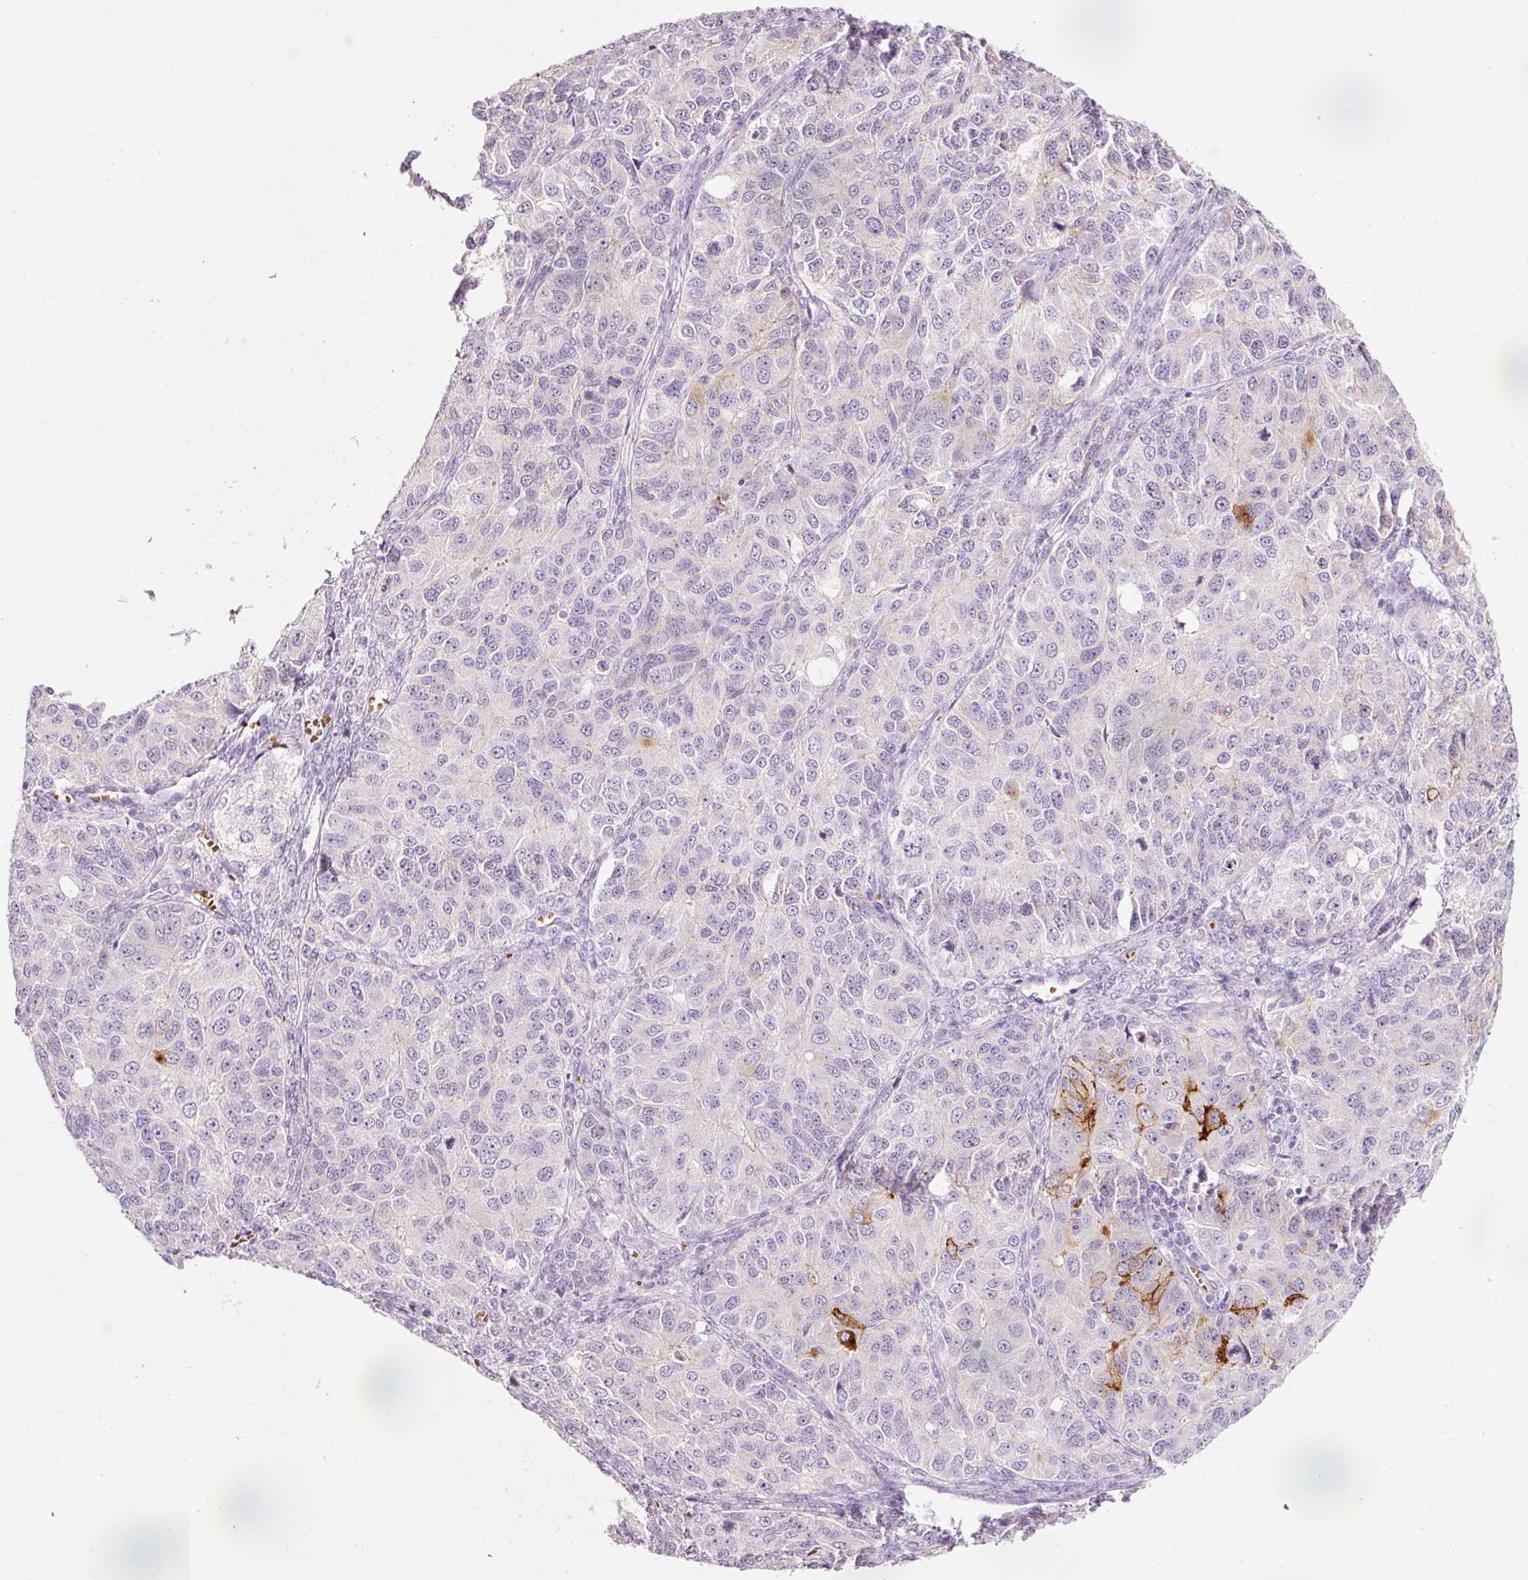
{"staining": {"intensity": "strong", "quantity": "<25%", "location": "cytoplasmic/membranous"}, "tissue": "ovarian cancer", "cell_type": "Tumor cells", "image_type": "cancer", "snomed": [{"axis": "morphology", "description": "Carcinoma, endometroid"}, {"axis": "topography", "description": "Ovary"}], "caption": "A micrograph of human endometroid carcinoma (ovarian) stained for a protein demonstrates strong cytoplasmic/membranous brown staining in tumor cells.", "gene": "DHRS11", "patient": {"sex": "female", "age": 51}}